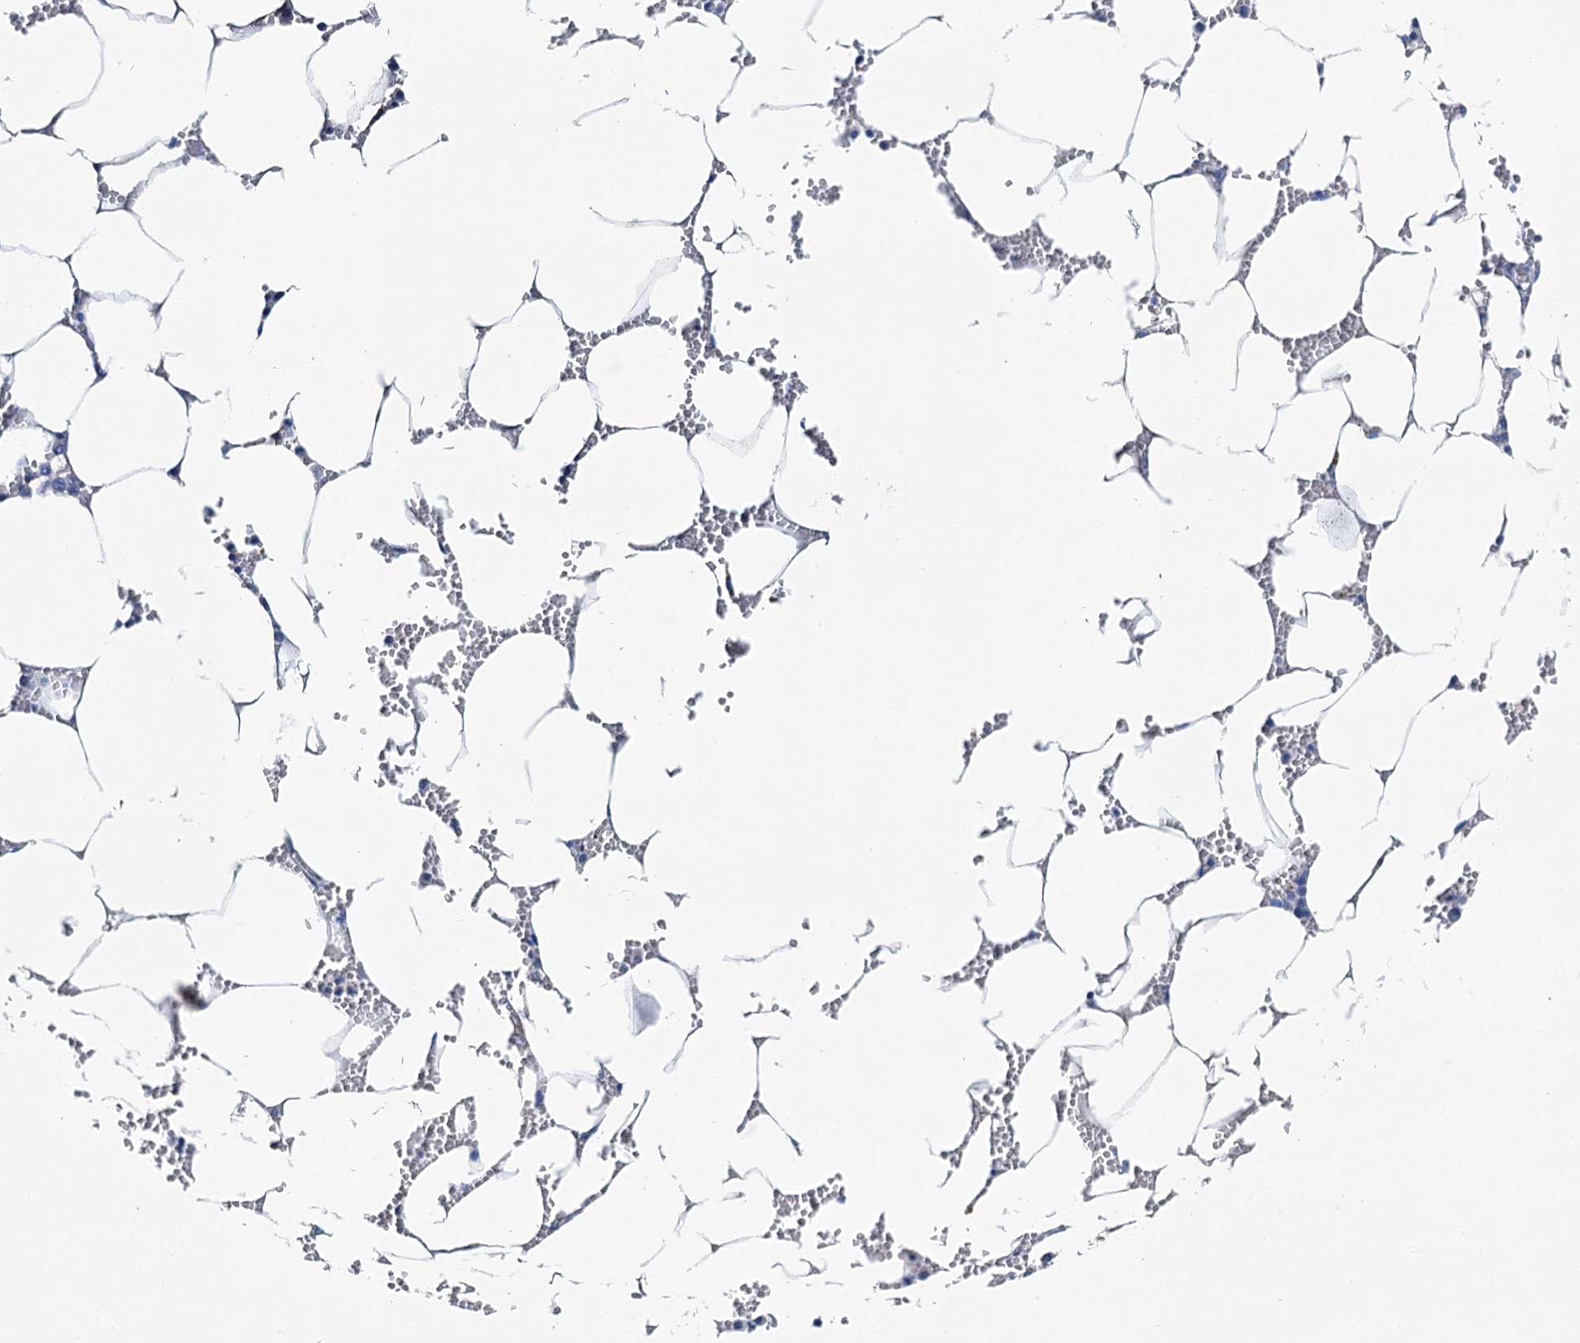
{"staining": {"intensity": "negative", "quantity": "none", "location": "none"}, "tissue": "bone marrow", "cell_type": "Hematopoietic cells", "image_type": "normal", "snomed": [{"axis": "morphology", "description": "Normal tissue, NOS"}, {"axis": "topography", "description": "Bone marrow"}], "caption": "Protein analysis of normal bone marrow displays no significant expression in hematopoietic cells. (Brightfield microscopy of DAB immunohistochemistry (IHC) at high magnification).", "gene": "BRINP1", "patient": {"sex": "male", "age": 70}}